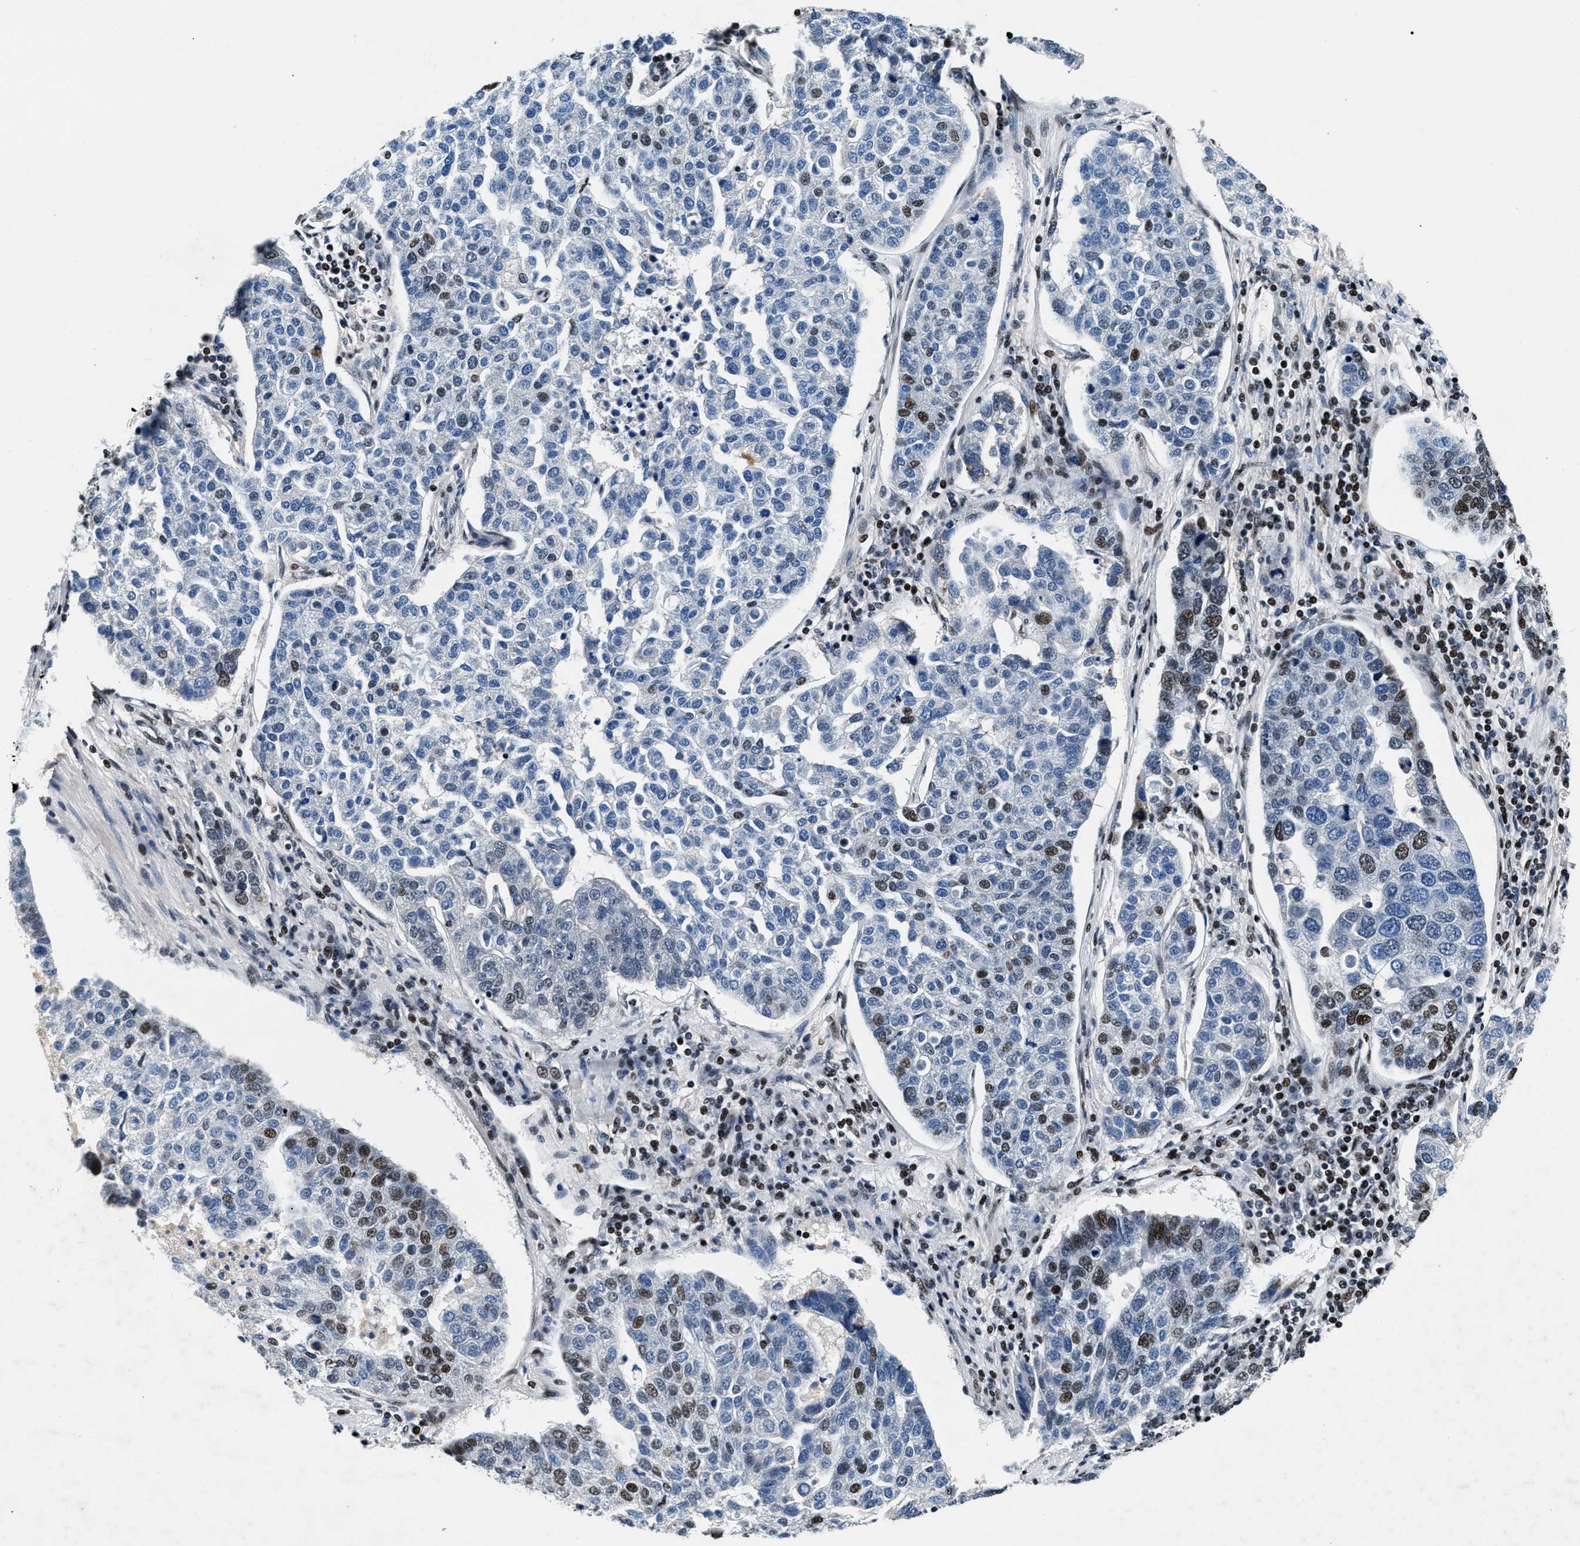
{"staining": {"intensity": "moderate", "quantity": "<25%", "location": "nuclear"}, "tissue": "pancreatic cancer", "cell_type": "Tumor cells", "image_type": "cancer", "snomed": [{"axis": "morphology", "description": "Adenocarcinoma, NOS"}, {"axis": "topography", "description": "Pancreas"}], "caption": "A brown stain labels moderate nuclear expression of a protein in human pancreatic adenocarcinoma tumor cells. Immunohistochemistry stains the protein in brown and the nuclei are stained blue.", "gene": "PRRC2B", "patient": {"sex": "female", "age": 61}}